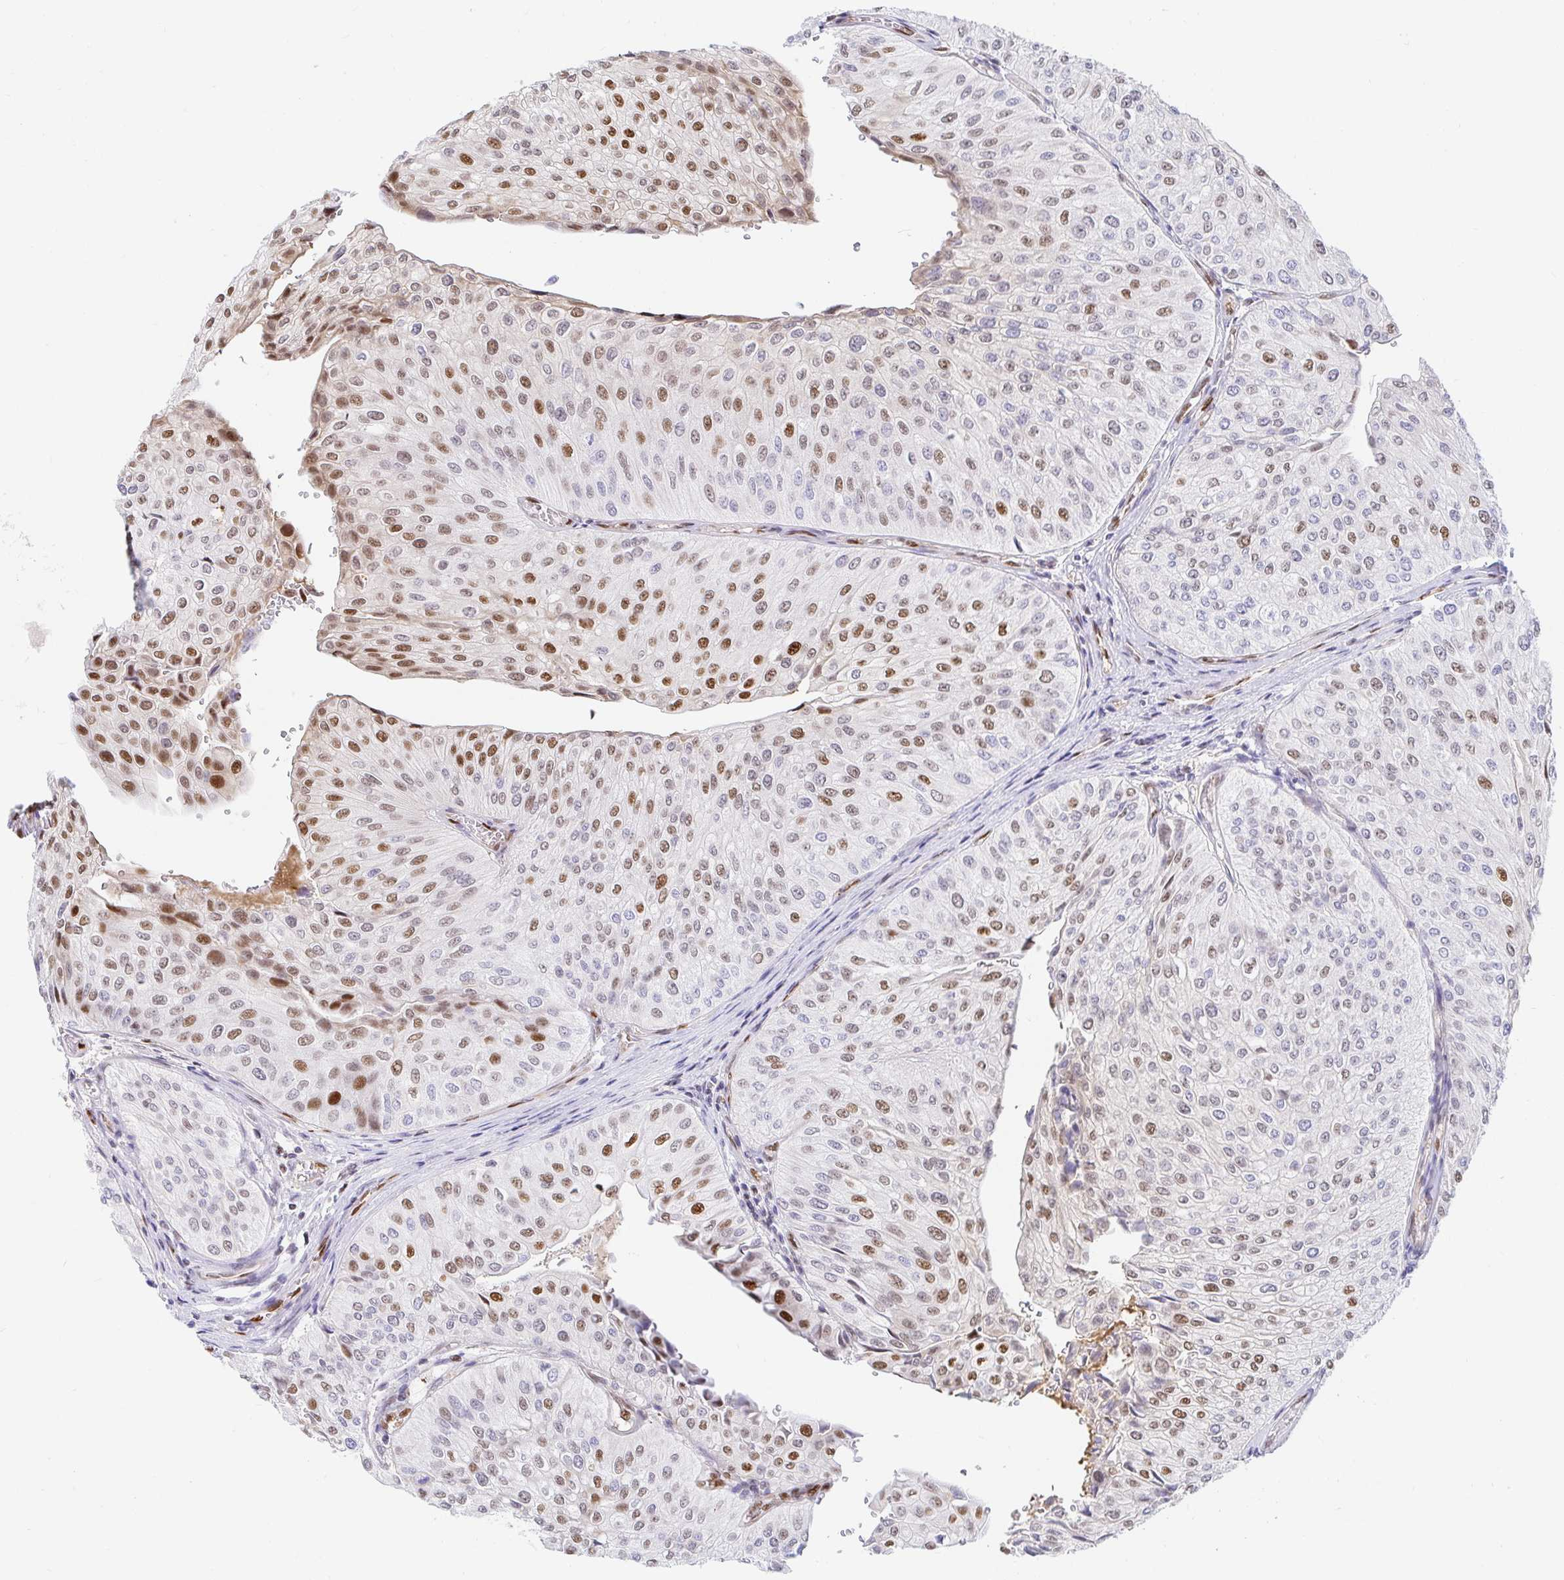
{"staining": {"intensity": "moderate", "quantity": "25%-75%", "location": "nuclear"}, "tissue": "urothelial cancer", "cell_type": "Tumor cells", "image_type": "cancer", "snomed": [{"axis": "morphology", "description": "Urothelial carcinoma, NOS"}, {"axis": "topography", "description": "Urinary bladder"}], "caption": "Brown immunohistochemical staining in human urothelial cancer exhibits moderate nuclear staining in approximately 25%-75% of tumor cells.", "gene": "HINFP", "patient": {"sex": "male", "age": 67}}